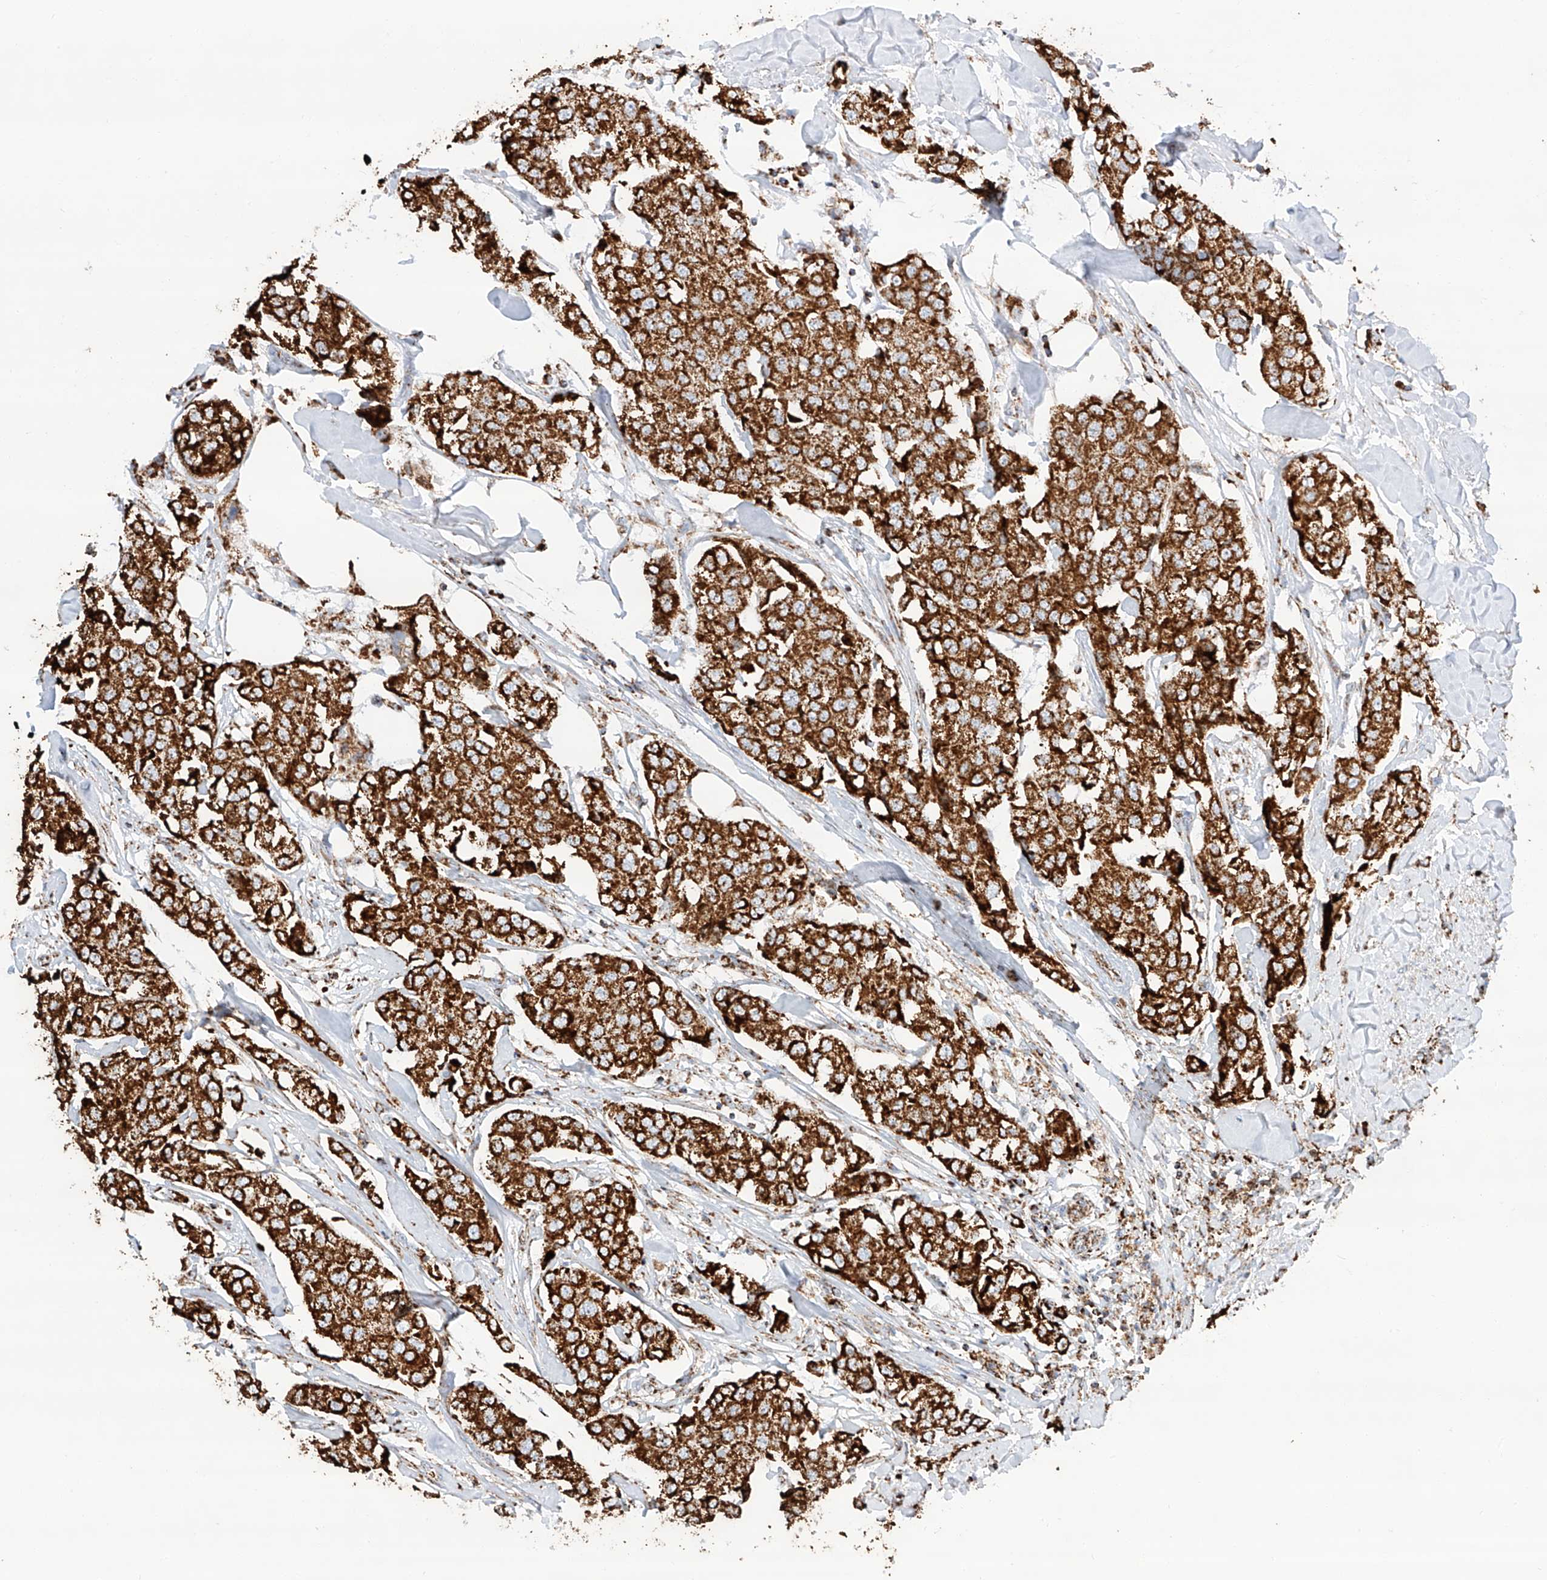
{"staining": {"intensity": "strong", "quantity": ">75%", "location": "cytoplasmic/membranous"}, "tissue": "breast cancer", "cell_type": "Tumor cells", "image_type": "cancer", "snomed": [{"axis": "morphology", "description": "Duct carcinoma"}, {"axis": "topography", "description": "Breast"}], "caption": "An image showing strong cytoplasmic/membranous positivity in about >75% of tumor cells in breast infiltrating ductal carcinoma, as visualized by brown immunohistochemical staining.", "gene": "TTC27", "patient": {"sex": "female", "age": 80}}